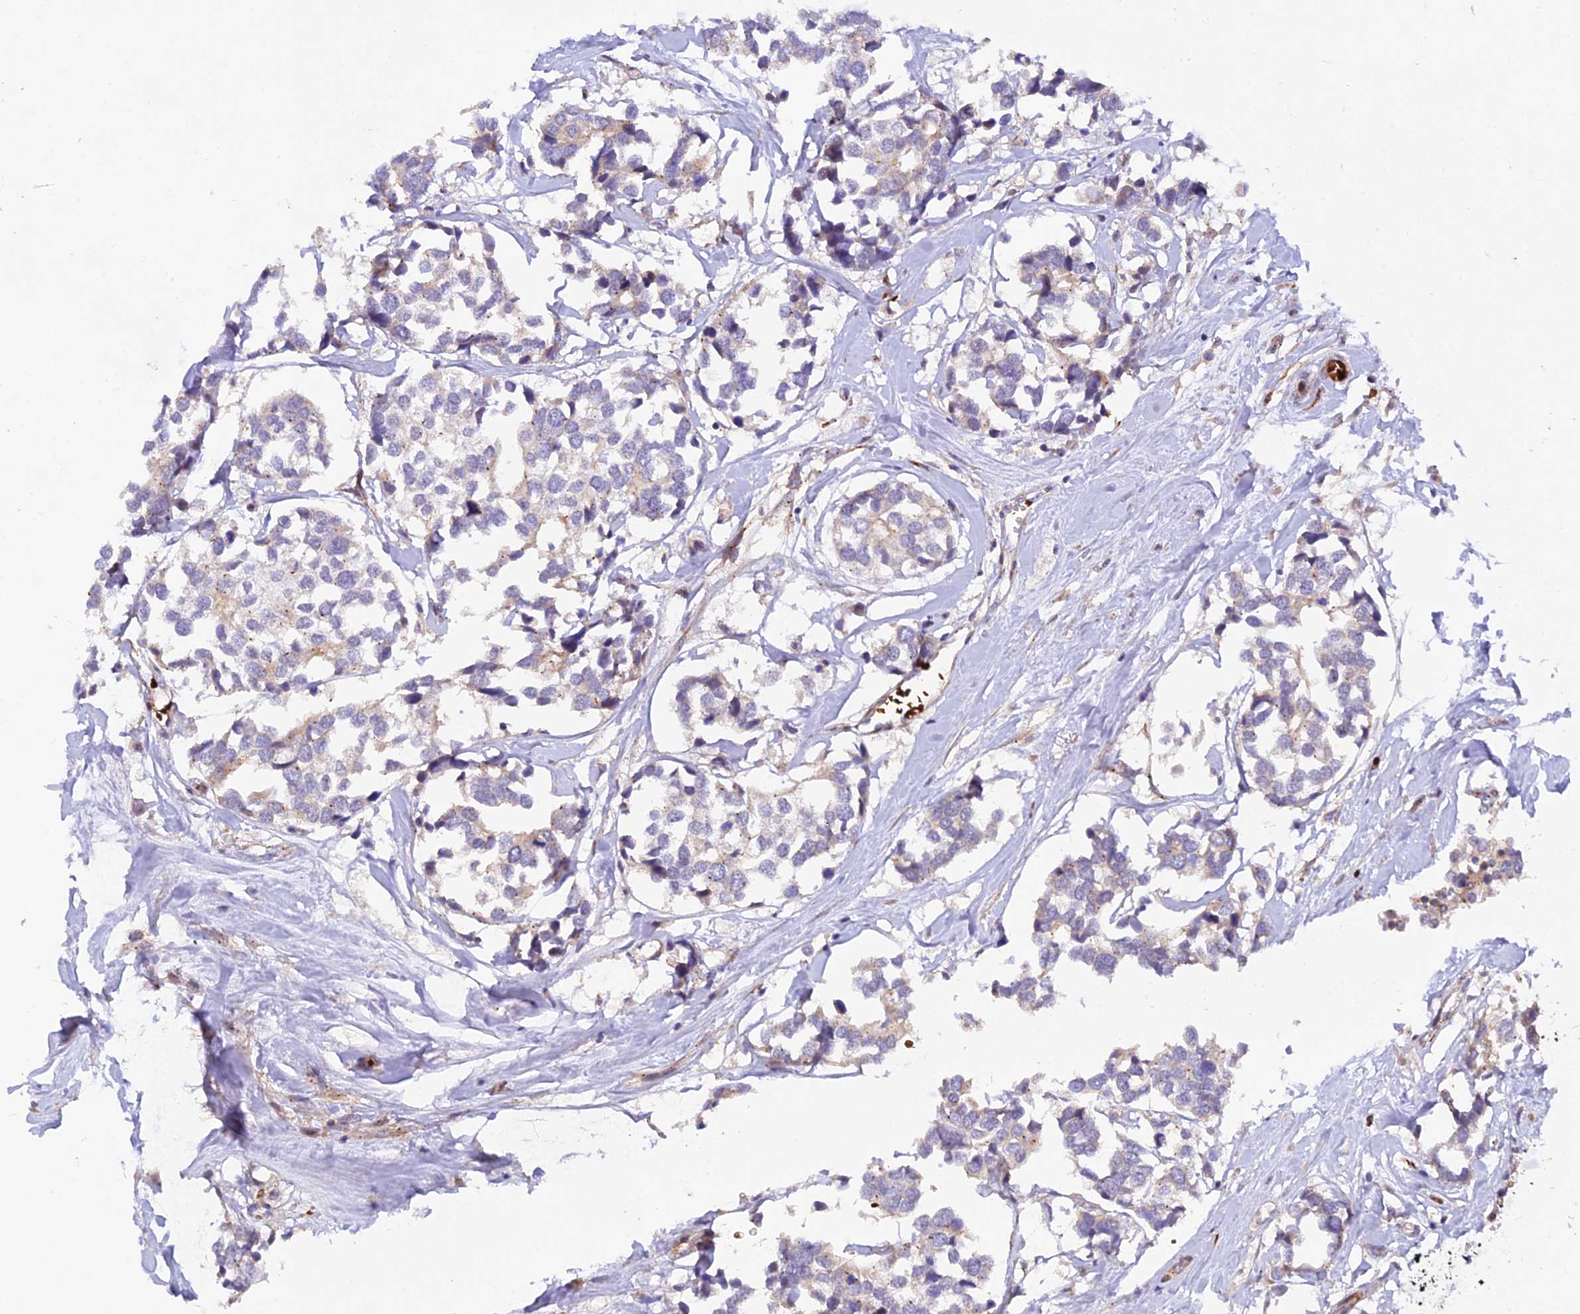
{"staining": {"intensity": "negative", "quantity": "none", "location": "none"}, "tissue": "breast cancer", "cell_type": "Tumor cells", "image_type": "cancer", "snomed": [{"axis": "morphology", "description": "Duct carcinoma"}, {"axis": "topography", "description": "Breast"}], "caption": "This is an immunohistochemistry photomicrograph of breast infiltrating ductal carcinoma. There is no staining in tumor cells.", "gene": "WDFY4", "patient": {"sex": "female", "age": 83}}